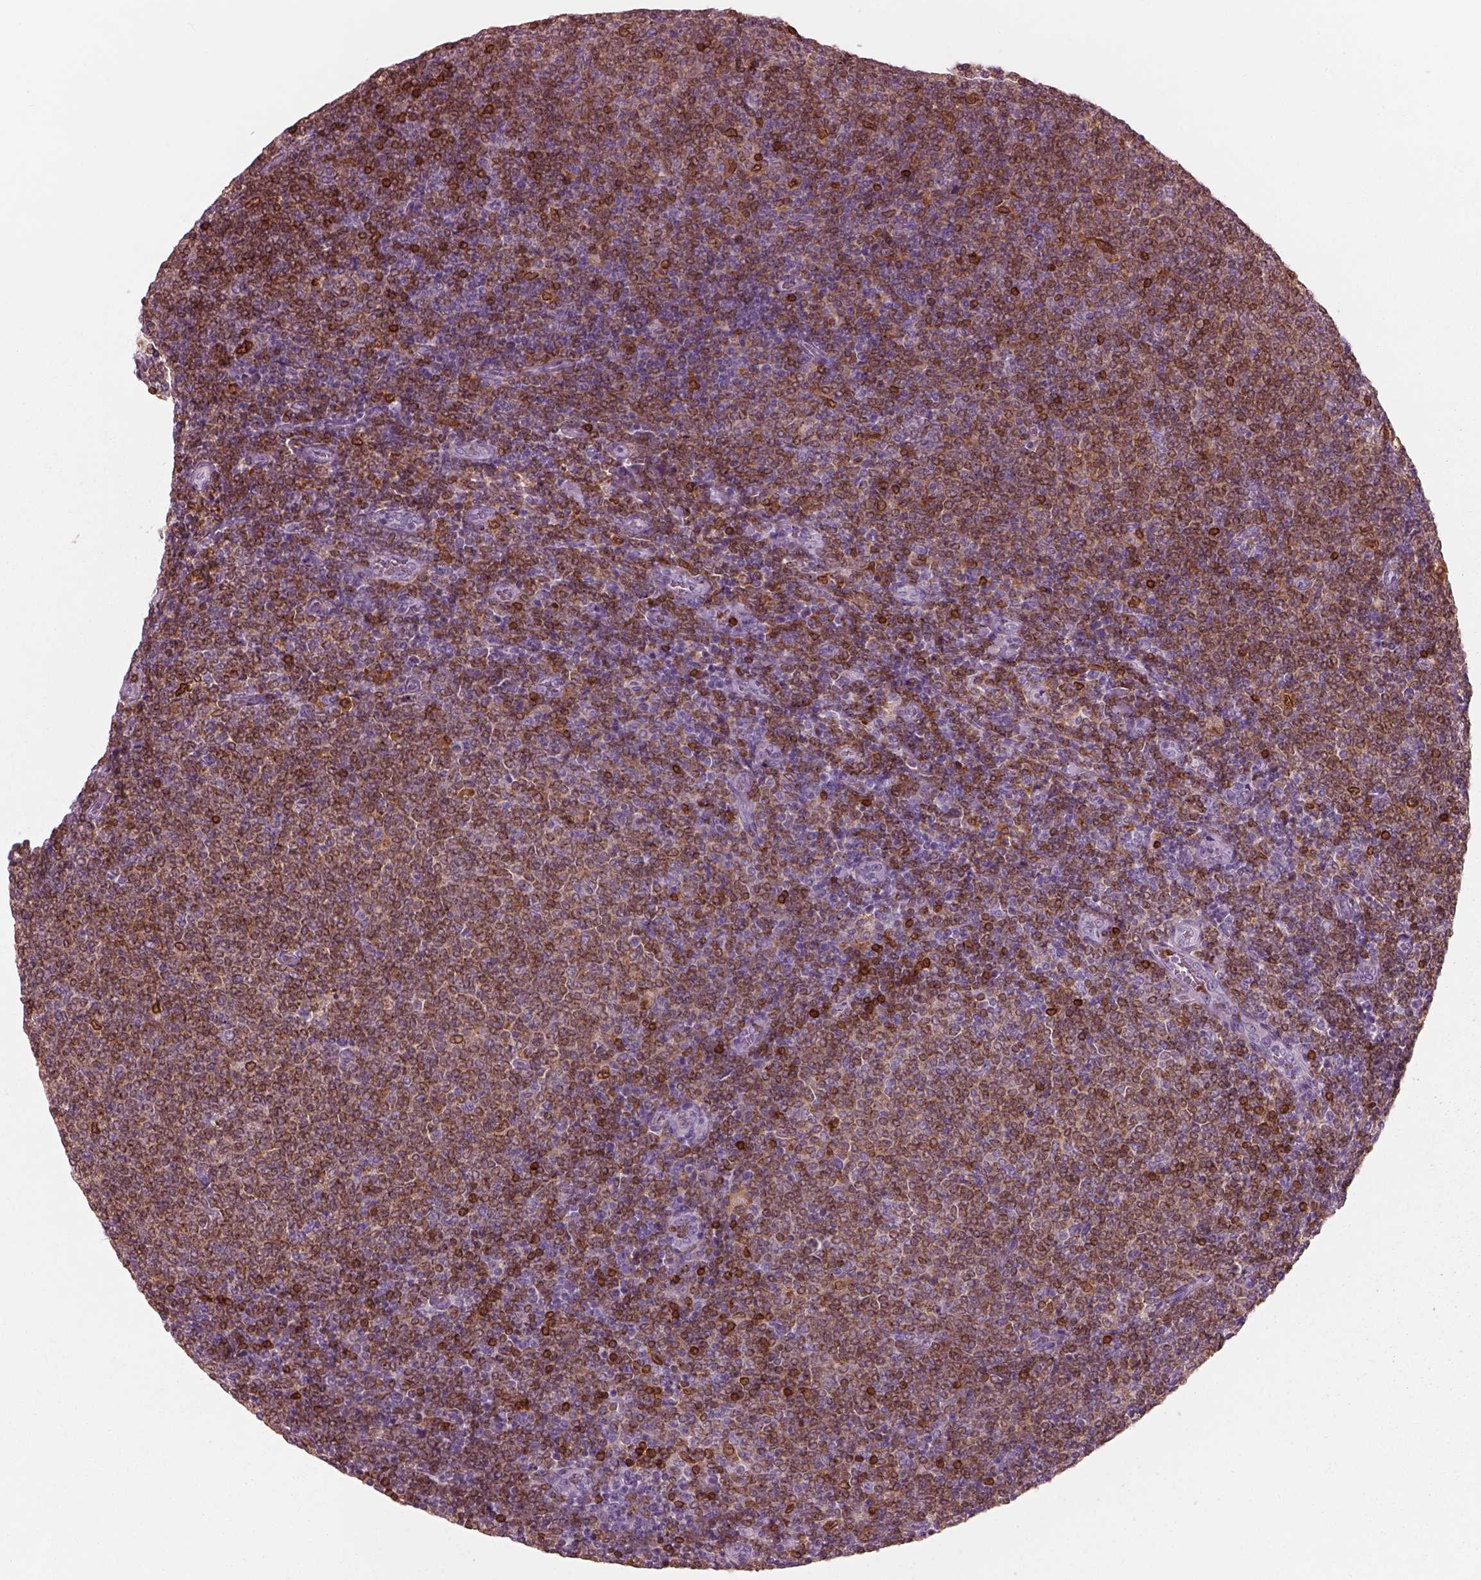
{"staining": {"intensity": "moderate", "quantity": "25%-75%", "location": "cytoplasmic/membranous,nuclear"}, "tissue": "lymphoma", "cell_type": "Tumor cells", "image_type": "cancer", "snomed": [{"axis": "morphology", "description": "Malignant lymphoma, non-Hodgkin's type, Low grade"}, {"axis": "topography", "description": "Lymph node"}], "caption": "The photomicrograph reveals staining of malignant lymphoma, non-Hodgkin's type (low-grade), revealing moderate cytoplasmic/membranous and nuclear protein expression (brown color) within tumor cells.", "gene": "ALOX5", "patient": {"sex": "male", "age": 52}}